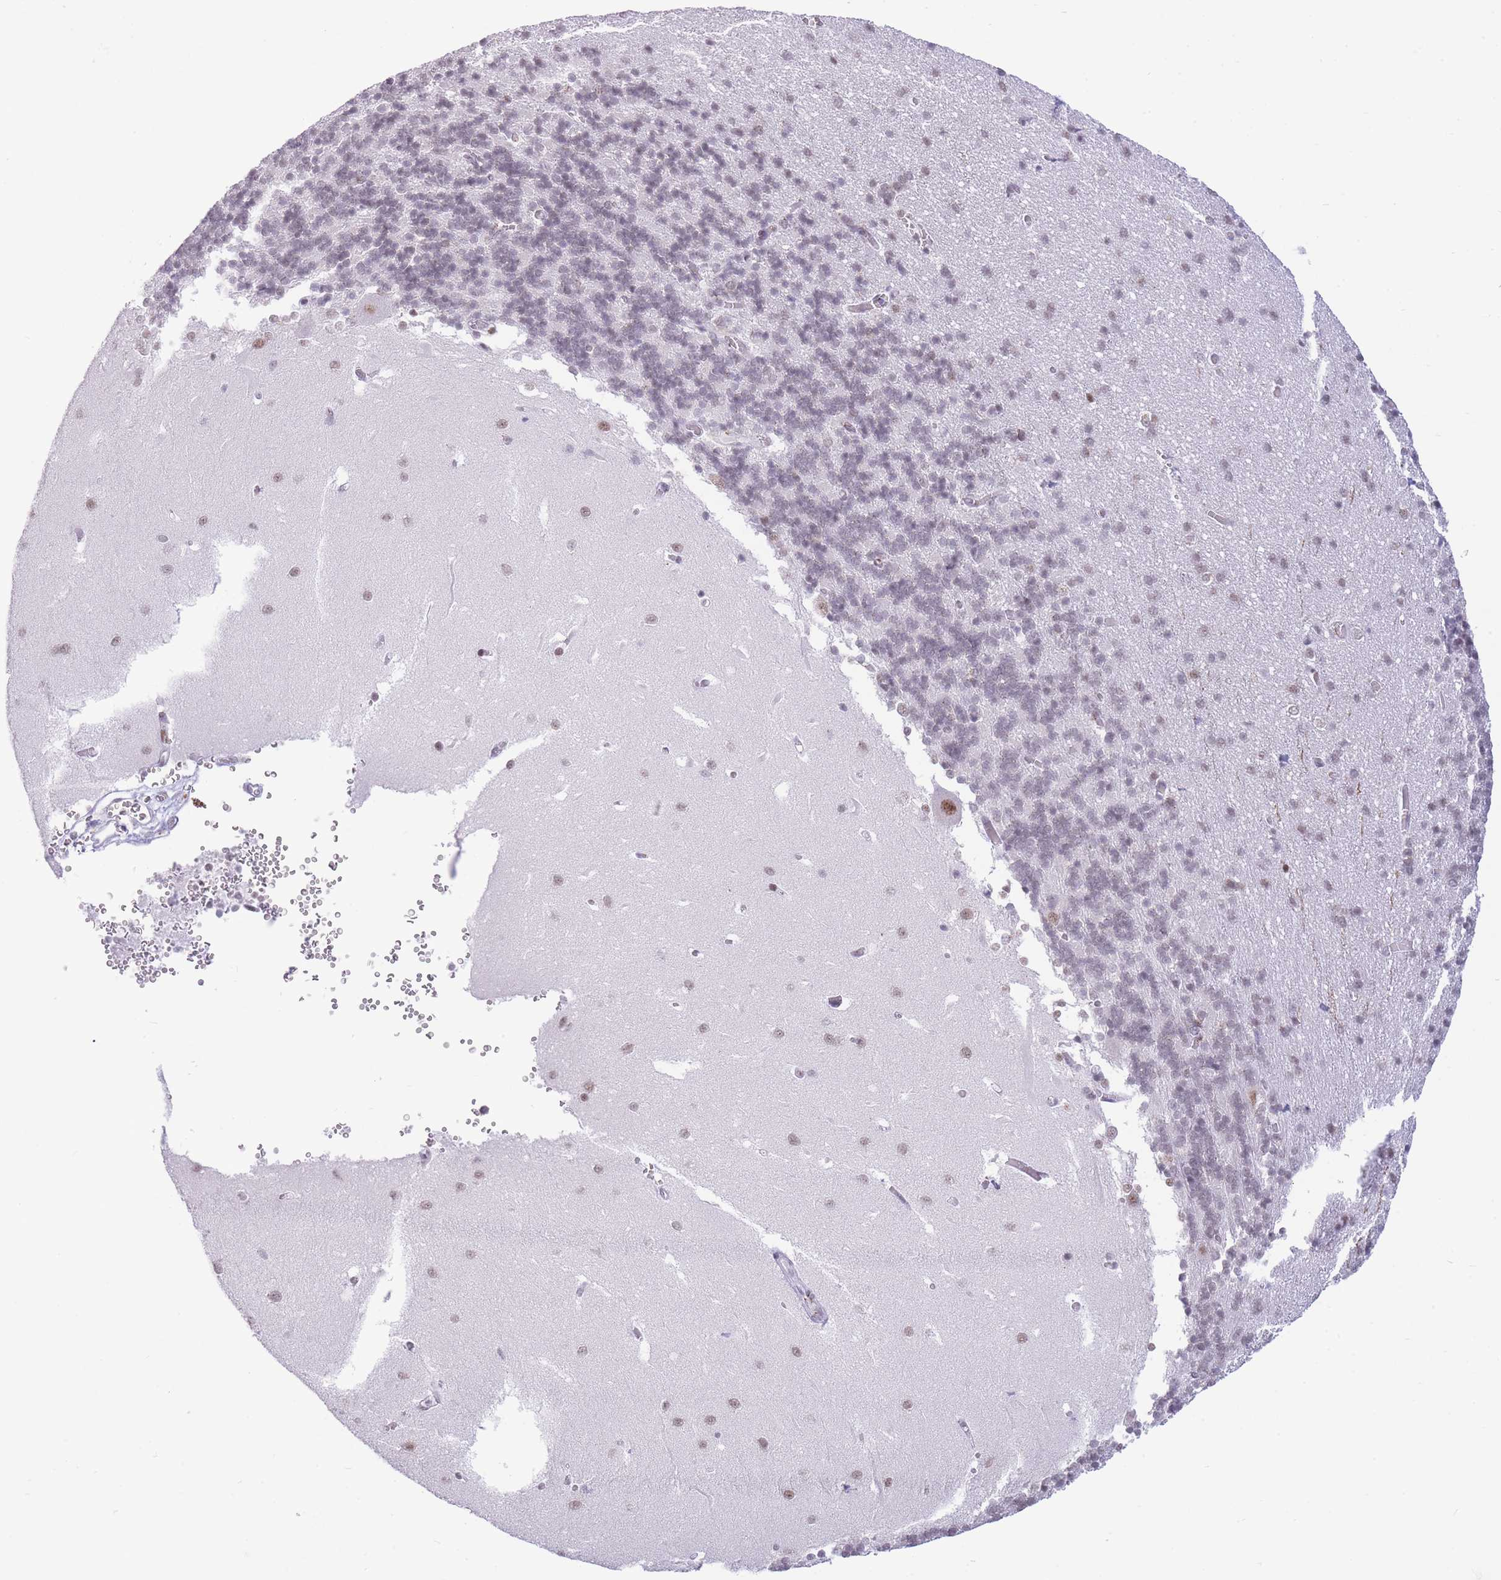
{"staining": {"intensity": "negative", "quantity": "none", "location": "none"}, "tissue": "cerebellum", "cell_type": "Cells in granular layer", "image_type": "normal", "snomed": [{"axis": "morphology", "description": "Normal tissue, NOS"}, {"axis": "topography", "description": "Cerebellum"}], "caption": "An immunohistochemistry (IHC) micrograph of normal cerebellum is shown. There is no staining in cells in granular layer of cerebellum.", "gene": "INO80C", "patient": {"sex": "male", "age": 37}}